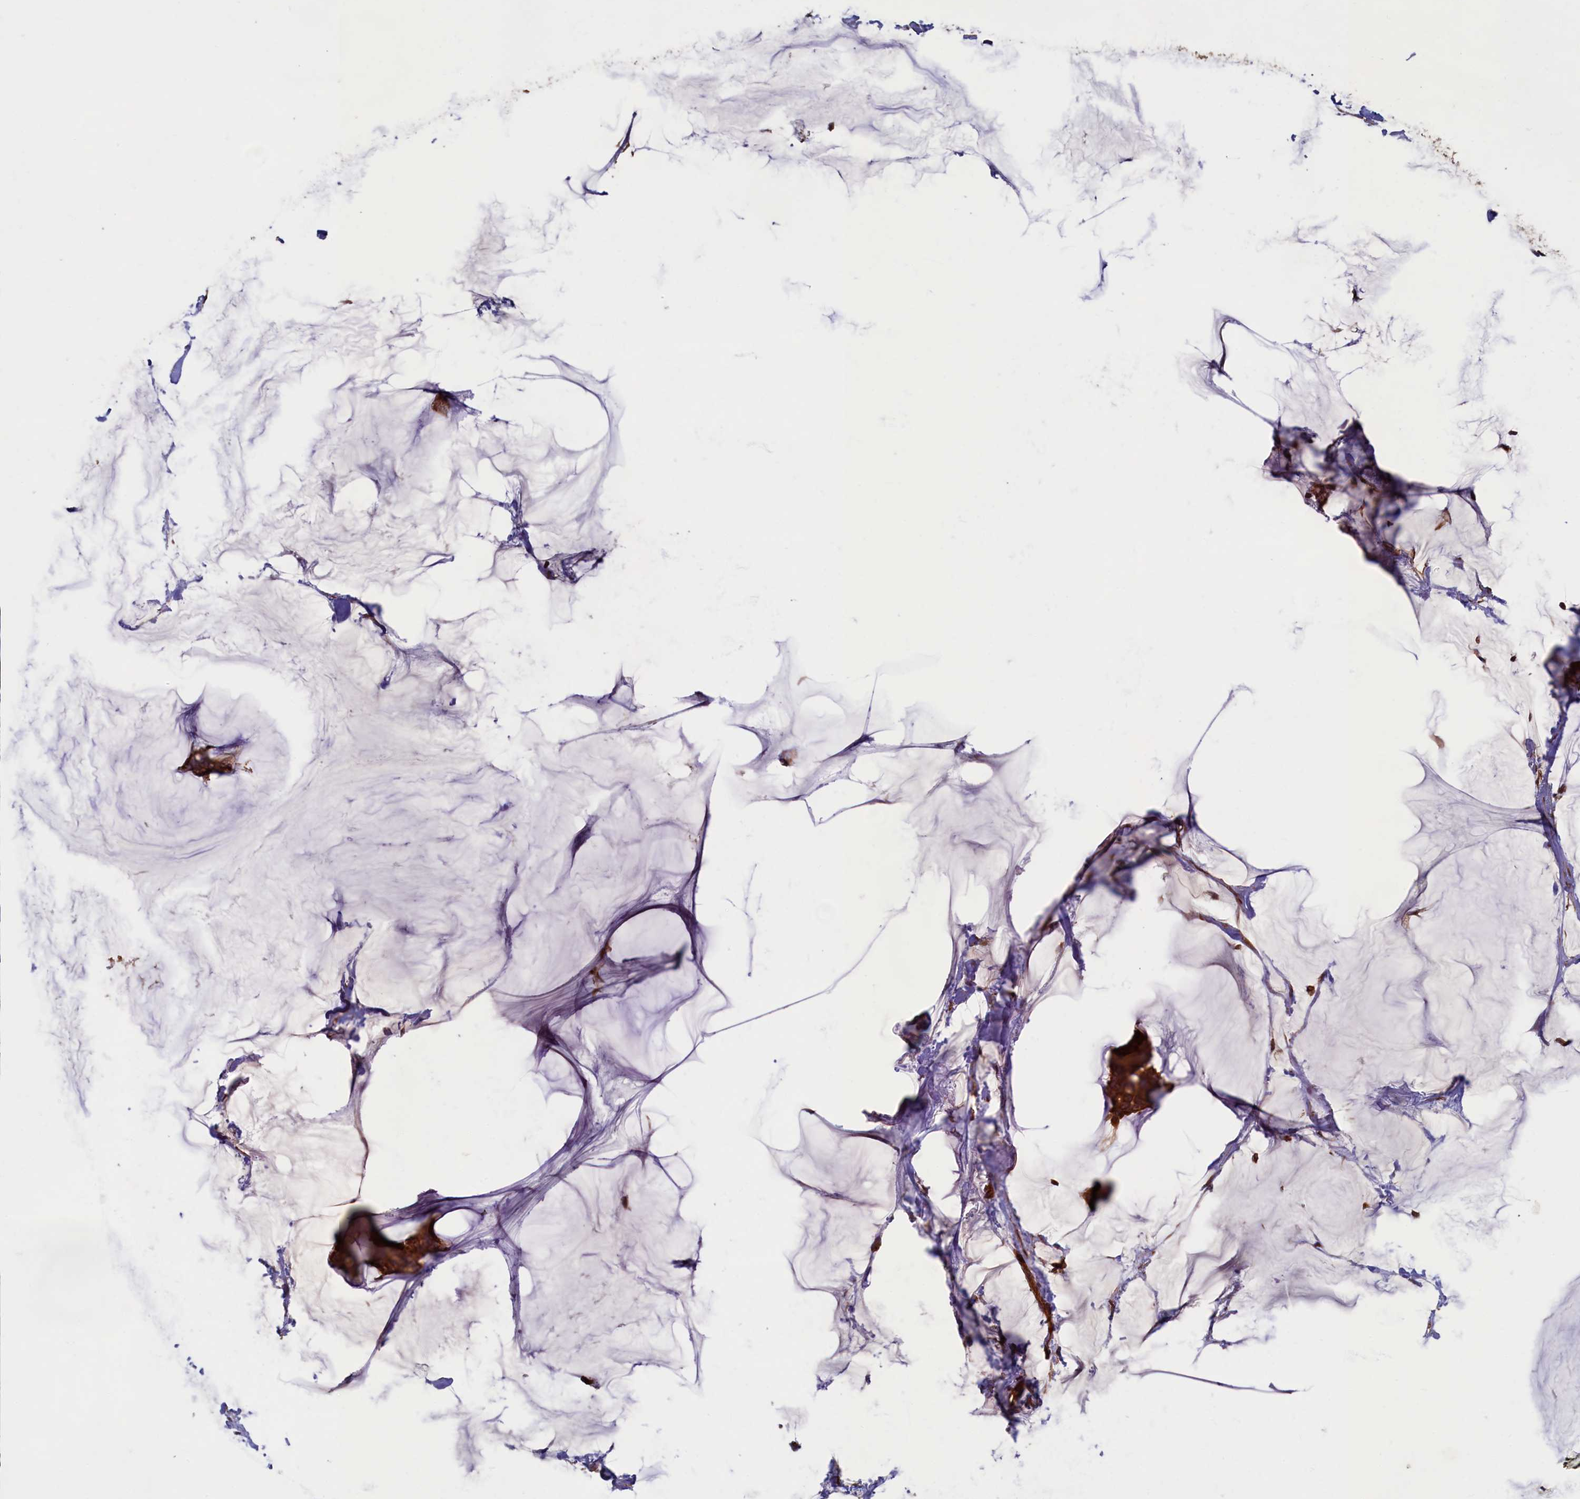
{"staining": {"intensity": "moderate", "quantity": ">75%", "location": "cytoplasmic/membranous"}, "tissue": "breast cancer", "cell_type": "Tumor cells", "image_type": "cancer", "snomed": [{"axis": "morphology", "description": "Duct carcinoma"}, {"axis": "topography", "description": "Breast"}], "caption": "A brown stain shows moderate cytoplasmic/membranous expression of a protein in breast cancer (infiltrating ductal carcinoma) tumor cells.", "gene": "CCDC102B", "patient": {"sex": "female", "age": 93}}